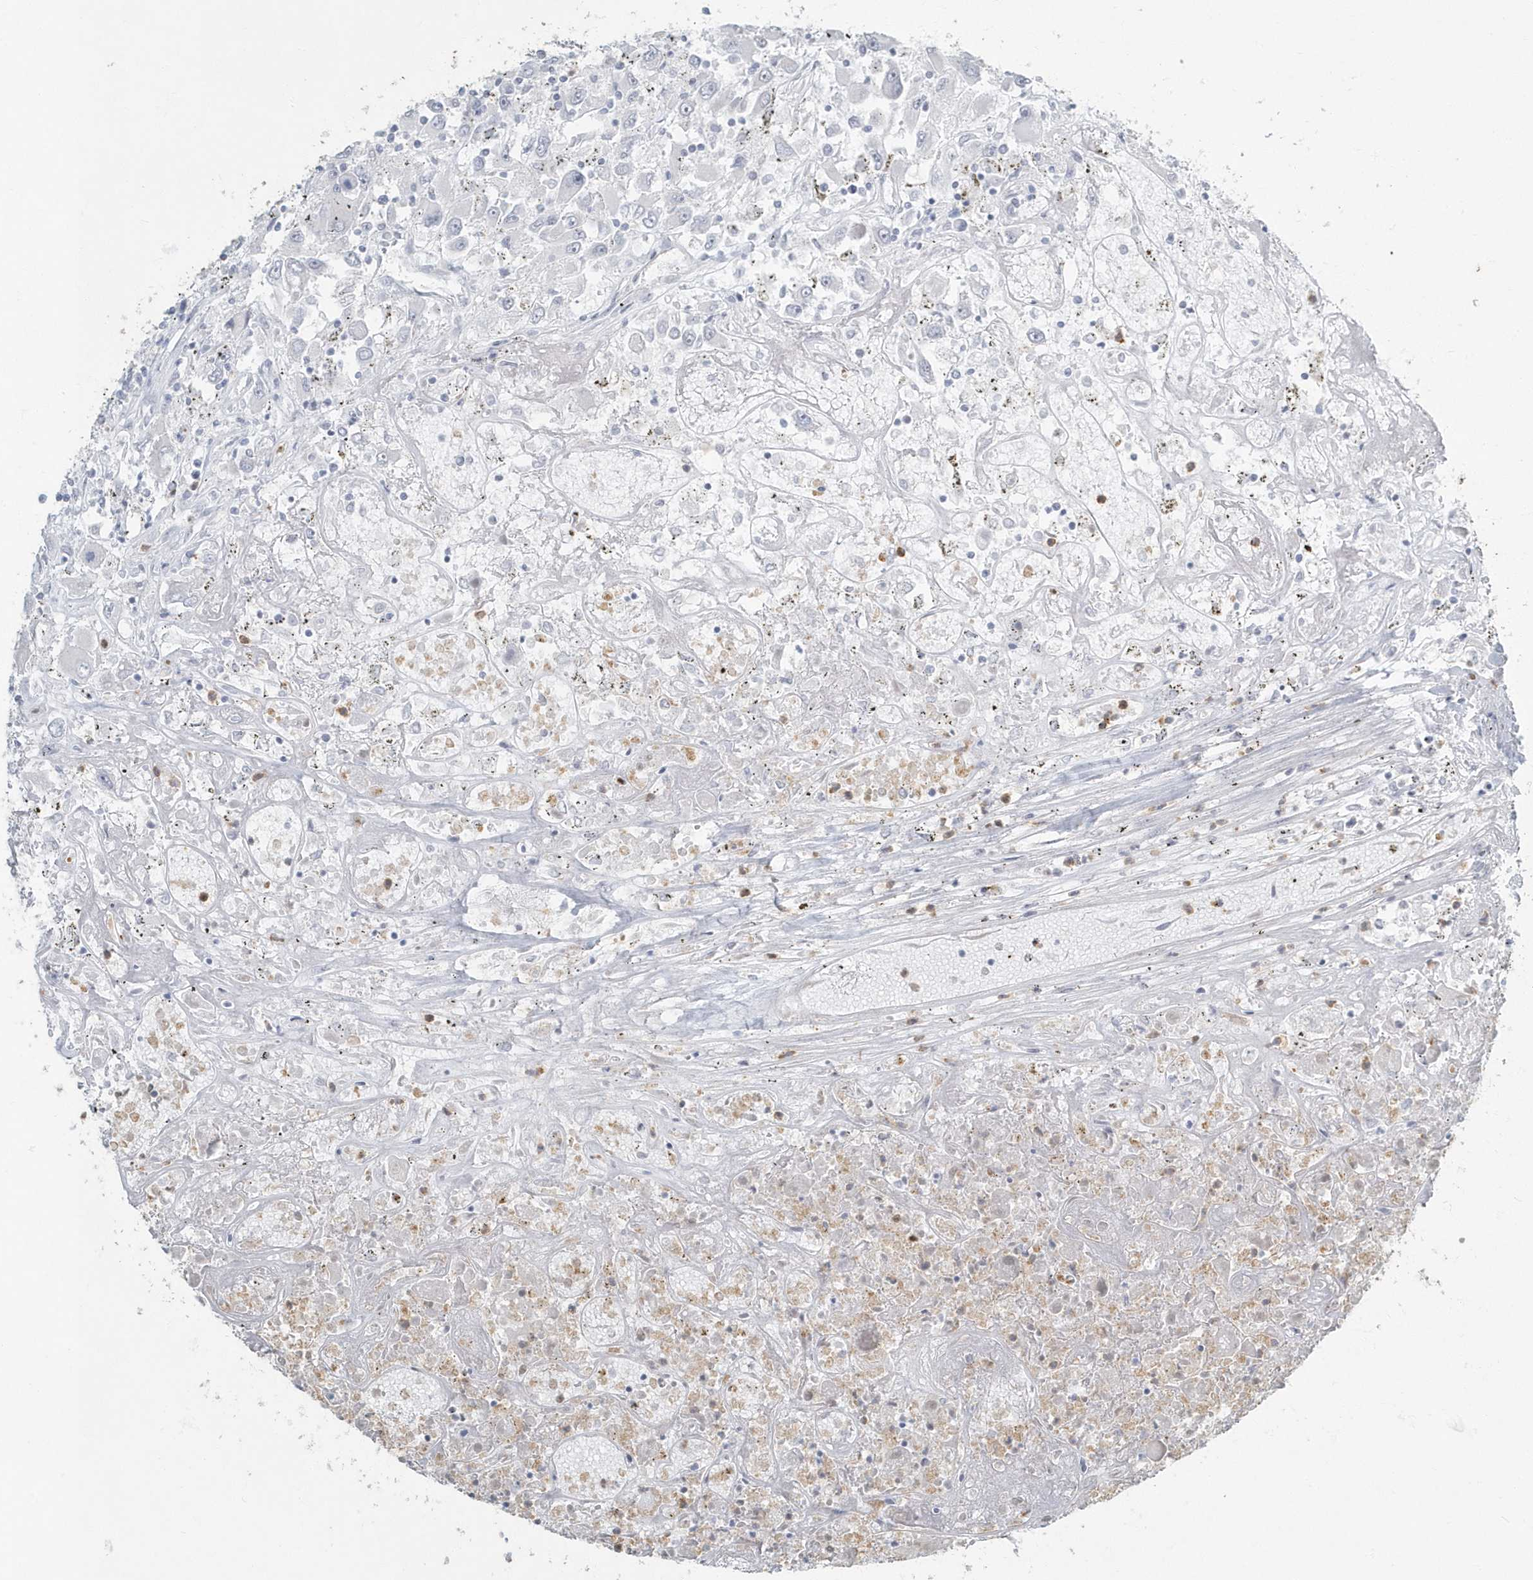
{"staining": {"intensity": "negative", "quantity": "none", "location": "none"}, "tissue": "renal cancer", "cell_type": "Tumor cells", "image_type": "cancer", "snomed": [{"axis": "morphology", "description": "Adenocarcinoma, NOS"}, {"axis": "topography", "description": "Kidney"}], "caption": "Immunohistochemistry (IHC) micrograph of adenocarcinoma (renal) stained for a protein (brown), which shows no staining in tumor cells.", "gene": "MYOT", "patient": {"sex": "female", "age": 52}}